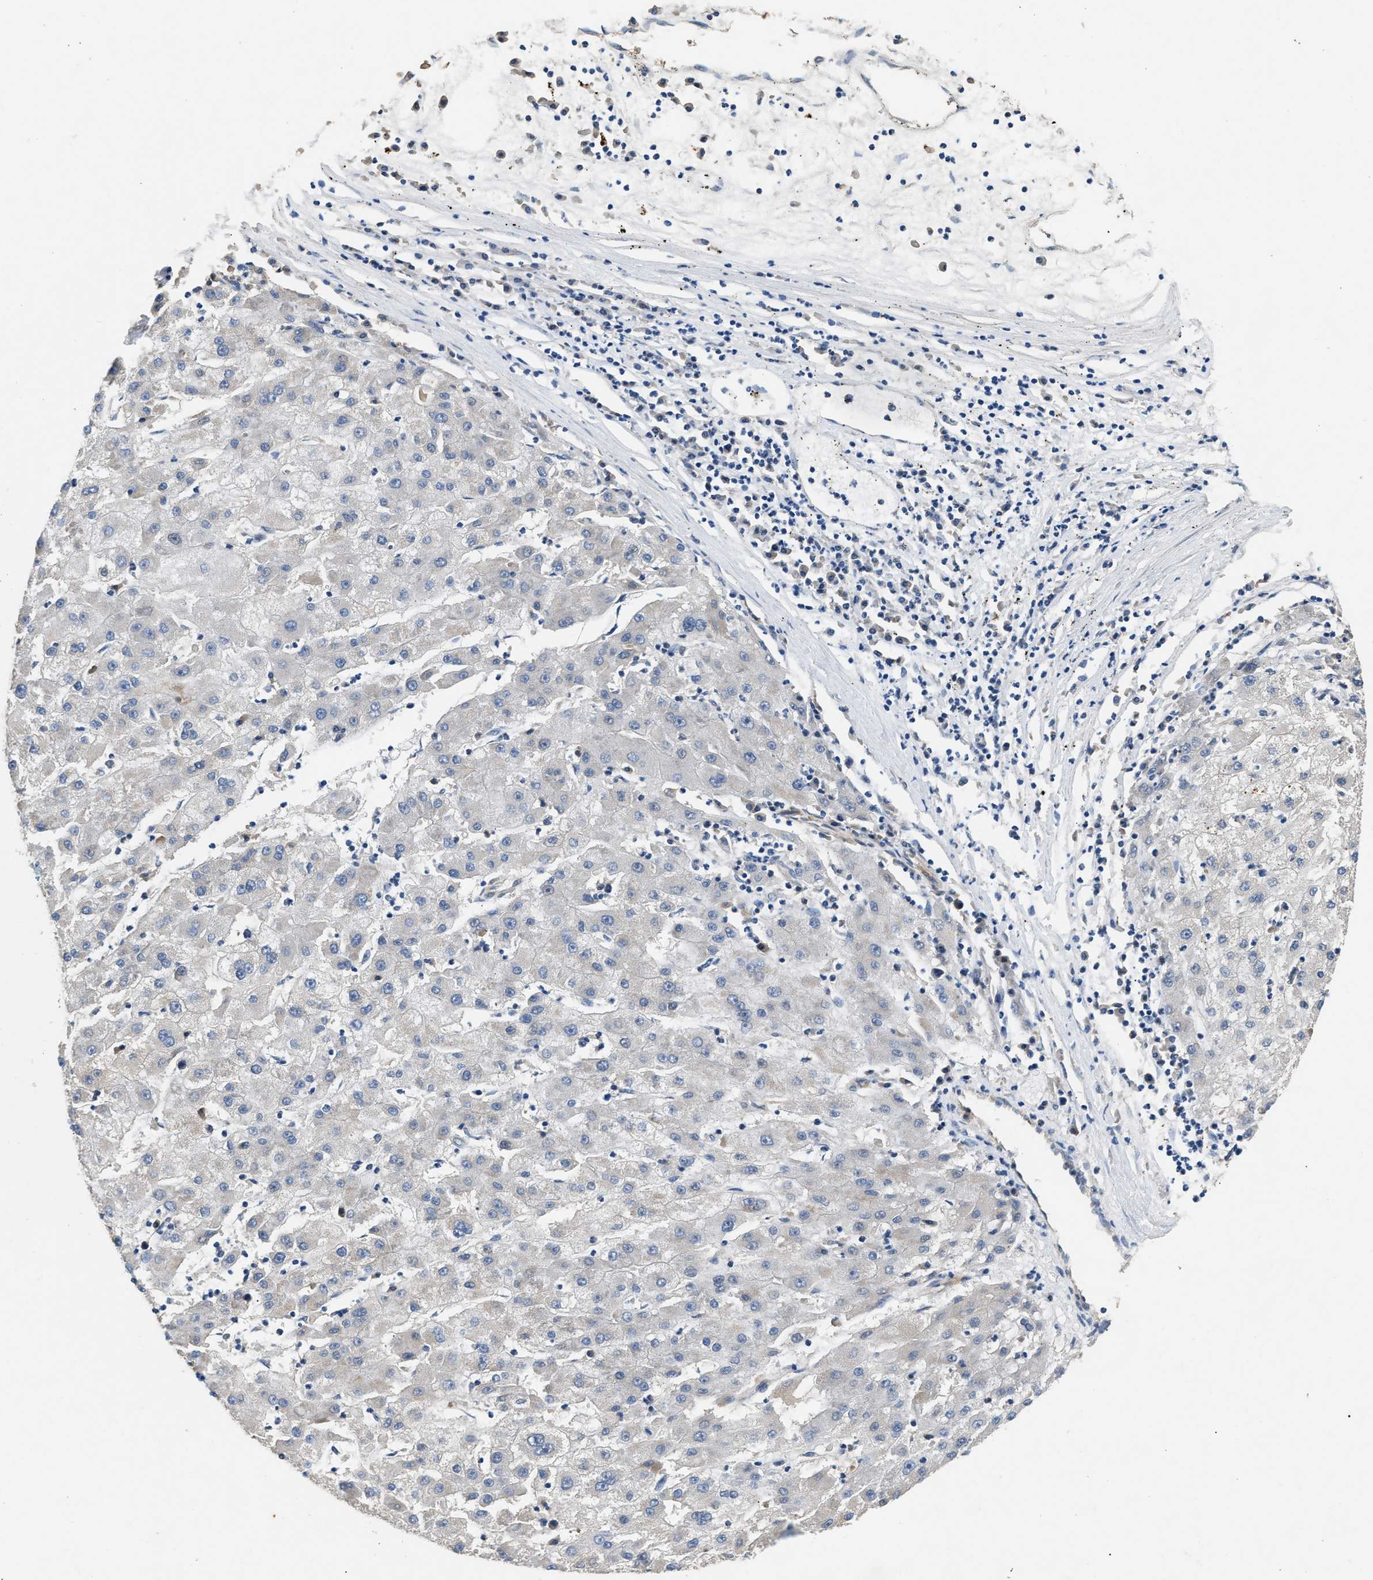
{"staining": {"intensity": "negative", "quantity": "none", "location": "none"}, "tissue": "liver cancer", "cell_type": "Tumor cells", "image_type": "cancer", "snomed": [{"axis": "morphology", "description": "Carcinoma, Hepatocellular, NOS"}, {"axis": "topography", "description": "Liver"}], "caption": "Micrograph shows no protein positivity in tumor cells of liver cancer tissue. (Immunohistochemistry, brightfield microscopy, high magnification).", "gene": "IL17RC", "patient": {"sex": "male", "age": 72}}